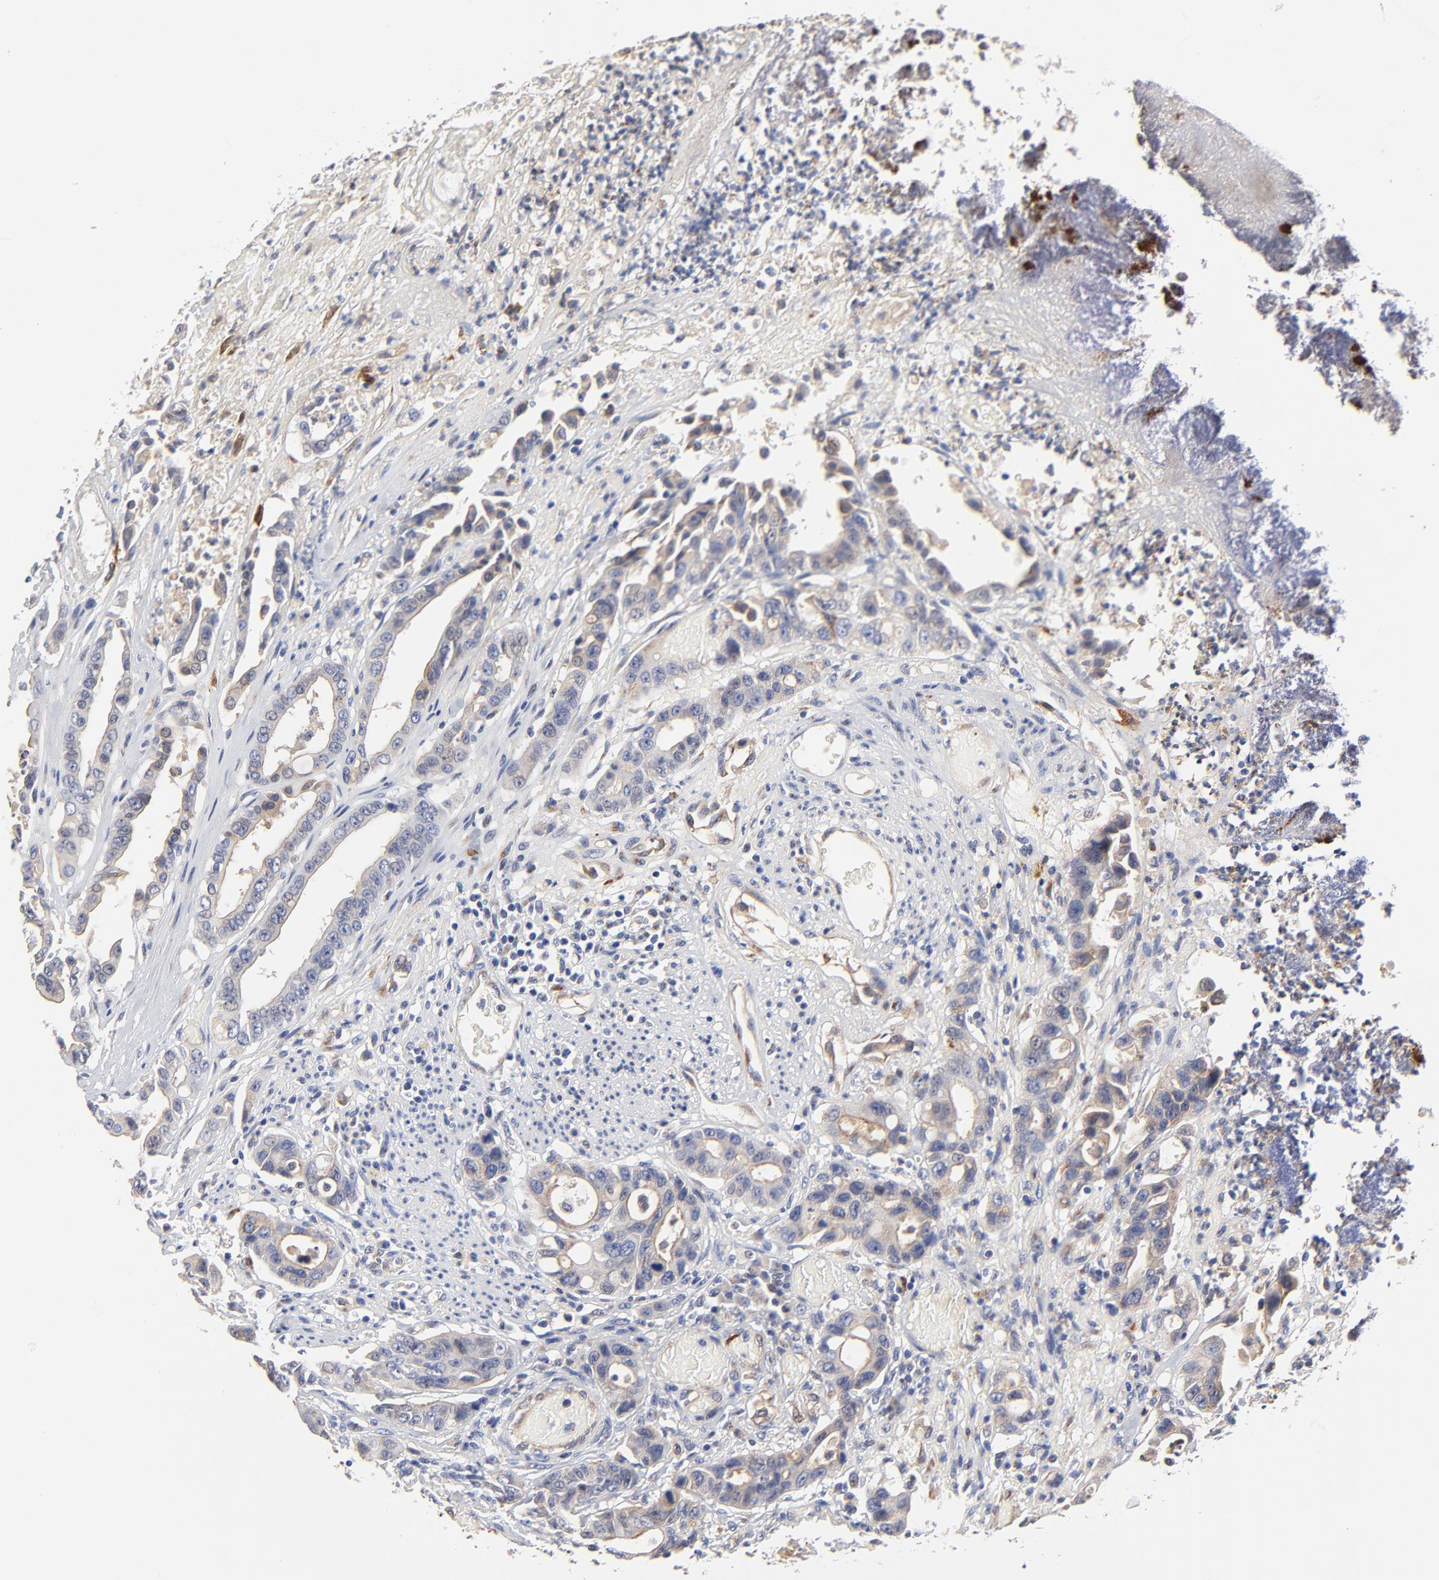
{"staining": {"intensity": "weak", "quantity": "25%-75%", "location": "cytoplasmic/membranous"}, "tissue": "colorectal cancer", "cell_type": "Tumor cells", "image_type": "cancer", "snomed": [{"axis": "morphology", "description": "Adenocarcinoma, NOS"}, {"axis": "topography", "description": "Colon"}], "caption": "Colorectal cancer (adenocarcinoma) tissue demonstrates weak cytoplasmic/membranous staining in about 25%-75% of tumor cells, visualized by immunohistochemistry.", "gene": "FBXL2", "patient": {"sex": "female", "age": 70}}